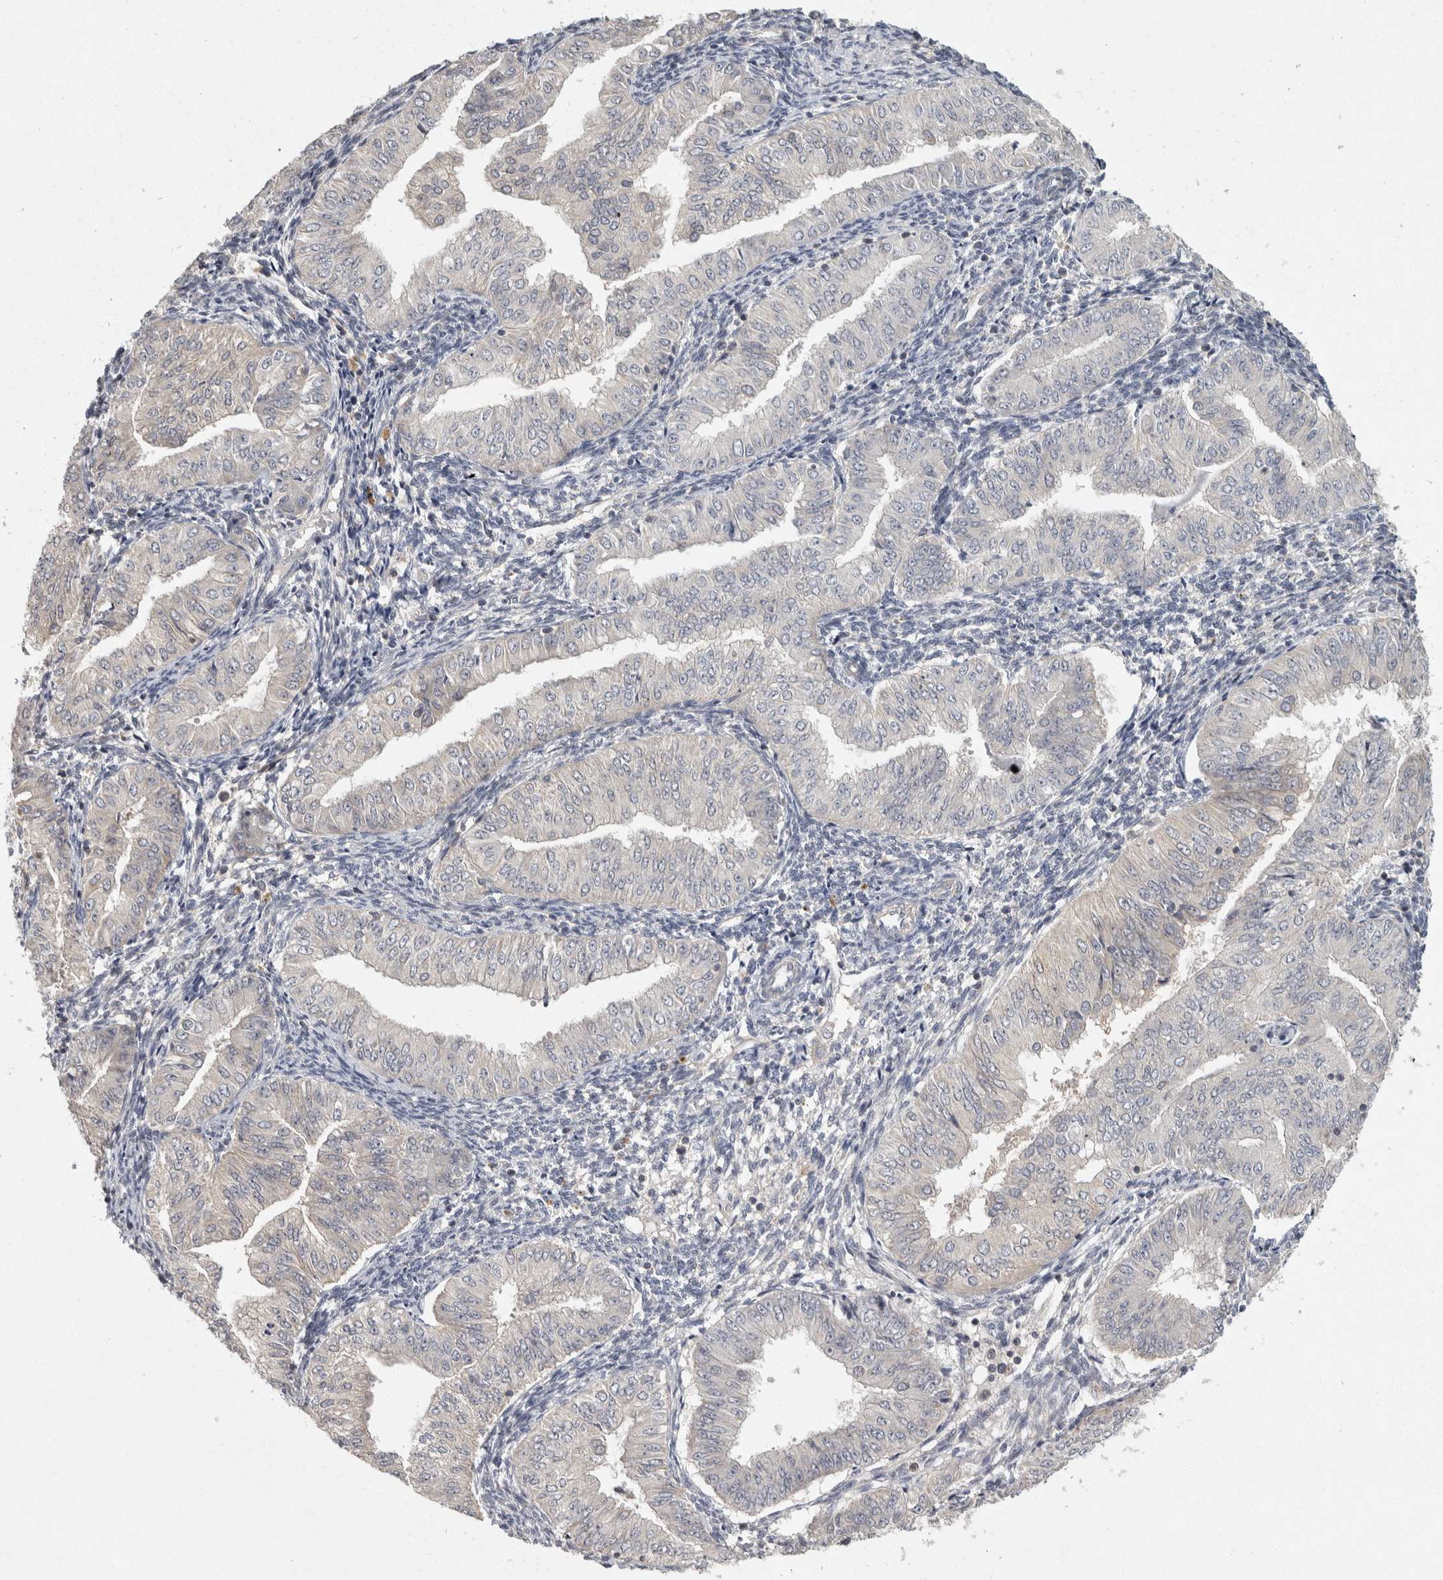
{"staining": {"intensity": "negative", "quantity": "none", "location": "none"}, "tissue": "endometrial cancer", "cell_type": "Tumor cells", "image_type": "cancer", "snomed": [{"axis": "morphology", "description": "Normal tissue, NOS"}, {"axis": "morphology", "description": "Adenocarcinoma, NOS"}, {"axis": "topography", "description": "Endometrium"}], "caption": "An image of human endometrial adenocarcinoma is negative for staining in tumor cells.", "gene": "ACAT2", "patient": {"sex": "female", "age": 53}}